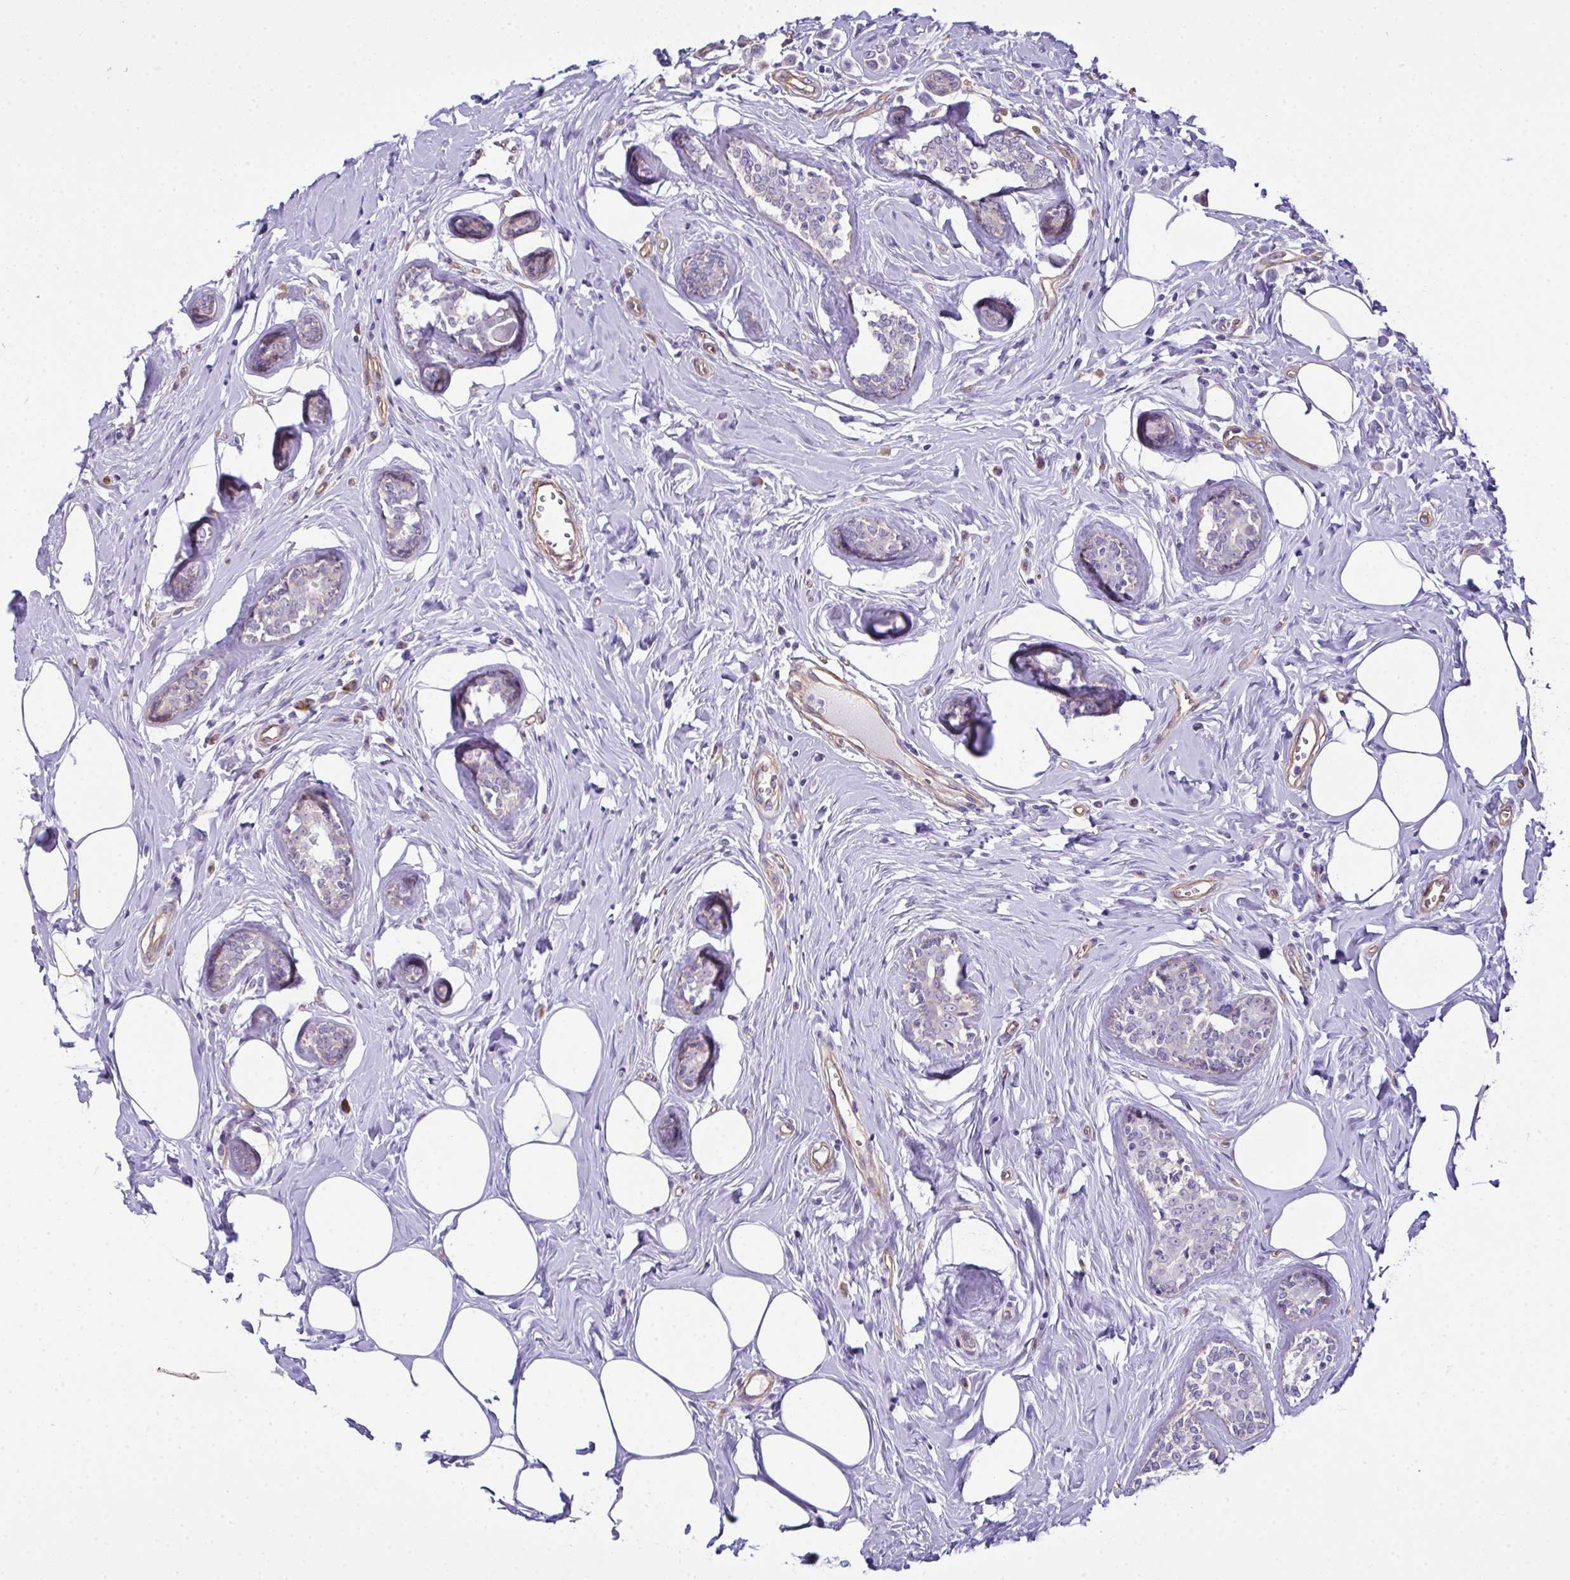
{"staining": {"intensity": "negative", "quantity": "none", "location": "none"}, "tissue": "breast cancer", "cell_type": "Tumor cells", "image_type": "cancer", "snomed": [{"axis": "morphology", "description": "Duct carcinoma"}, {"axis": "topography", "description": "Breast"}], "caption": "High magnification brightfield microscopy of breast cancer (infiltrating ductal carcinoma) stained with DAB (brown) and counterstained with hematoxylin (blue): tumor cells show no significant expression. (Brightfield microscopy of DAB immunohistochemistry at high magnification).", "gene": "RSKR", "patient": {"sex": "female", "age": 80}}